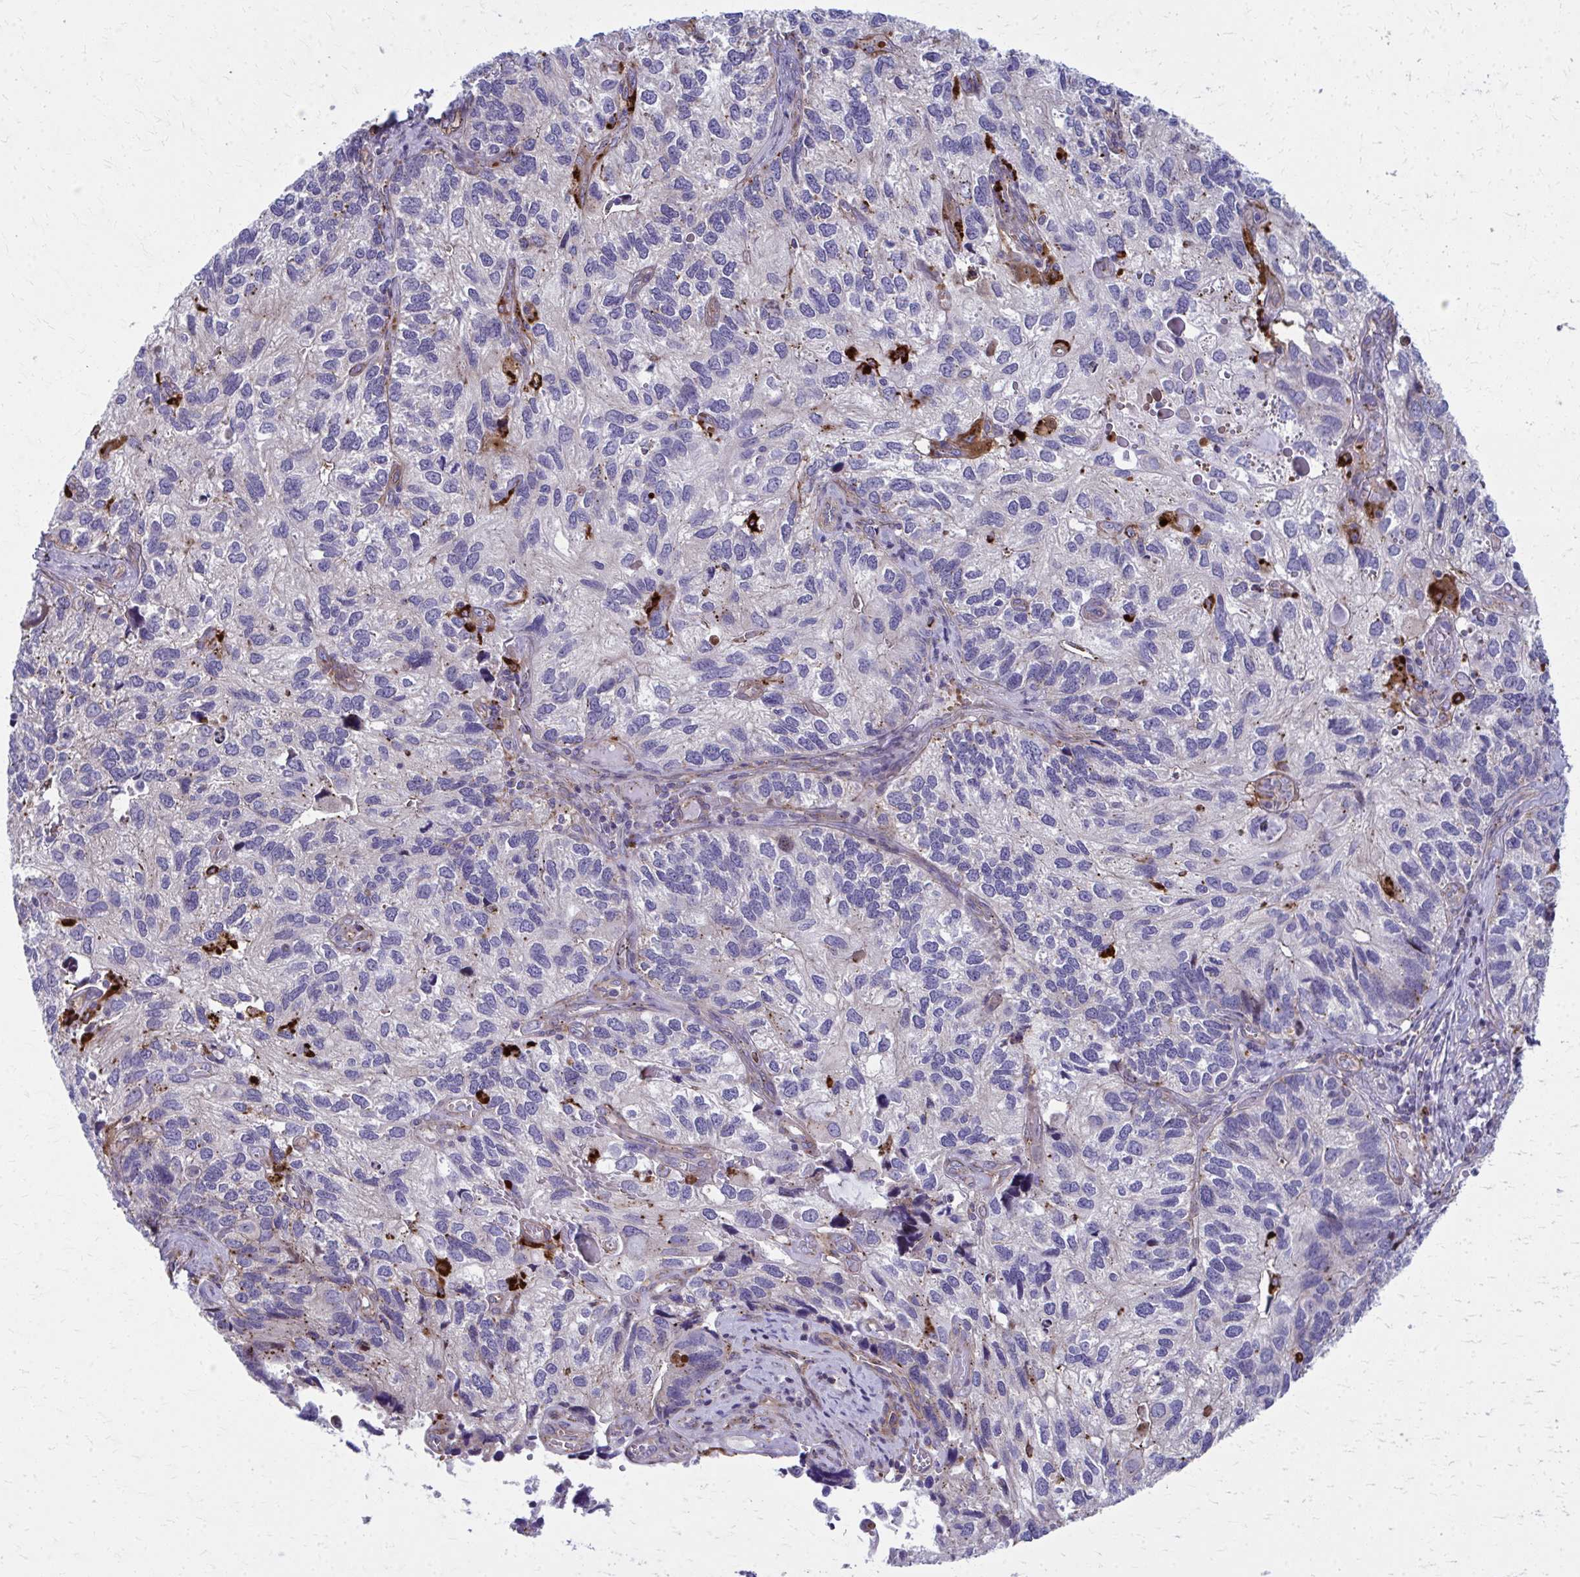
{"staining": {"intensity": "weak", "quantity": "<25%", "location": "cytoplasmic/membranous"}, "tissue": "endometrial cancer", "cell_type": "Tumor cells", "image_type": "cancer", "snomed": [{"axis": "morphology", "description": "Carcinoma, NOS"}, {"axis": "topography", "description": "Uterus"}], "caption": "The image shows no staining of tumor cells in carcinoma (endometrial).", "gene": "LRRC4B", "patient": {"sex": "female", "age": 76}}